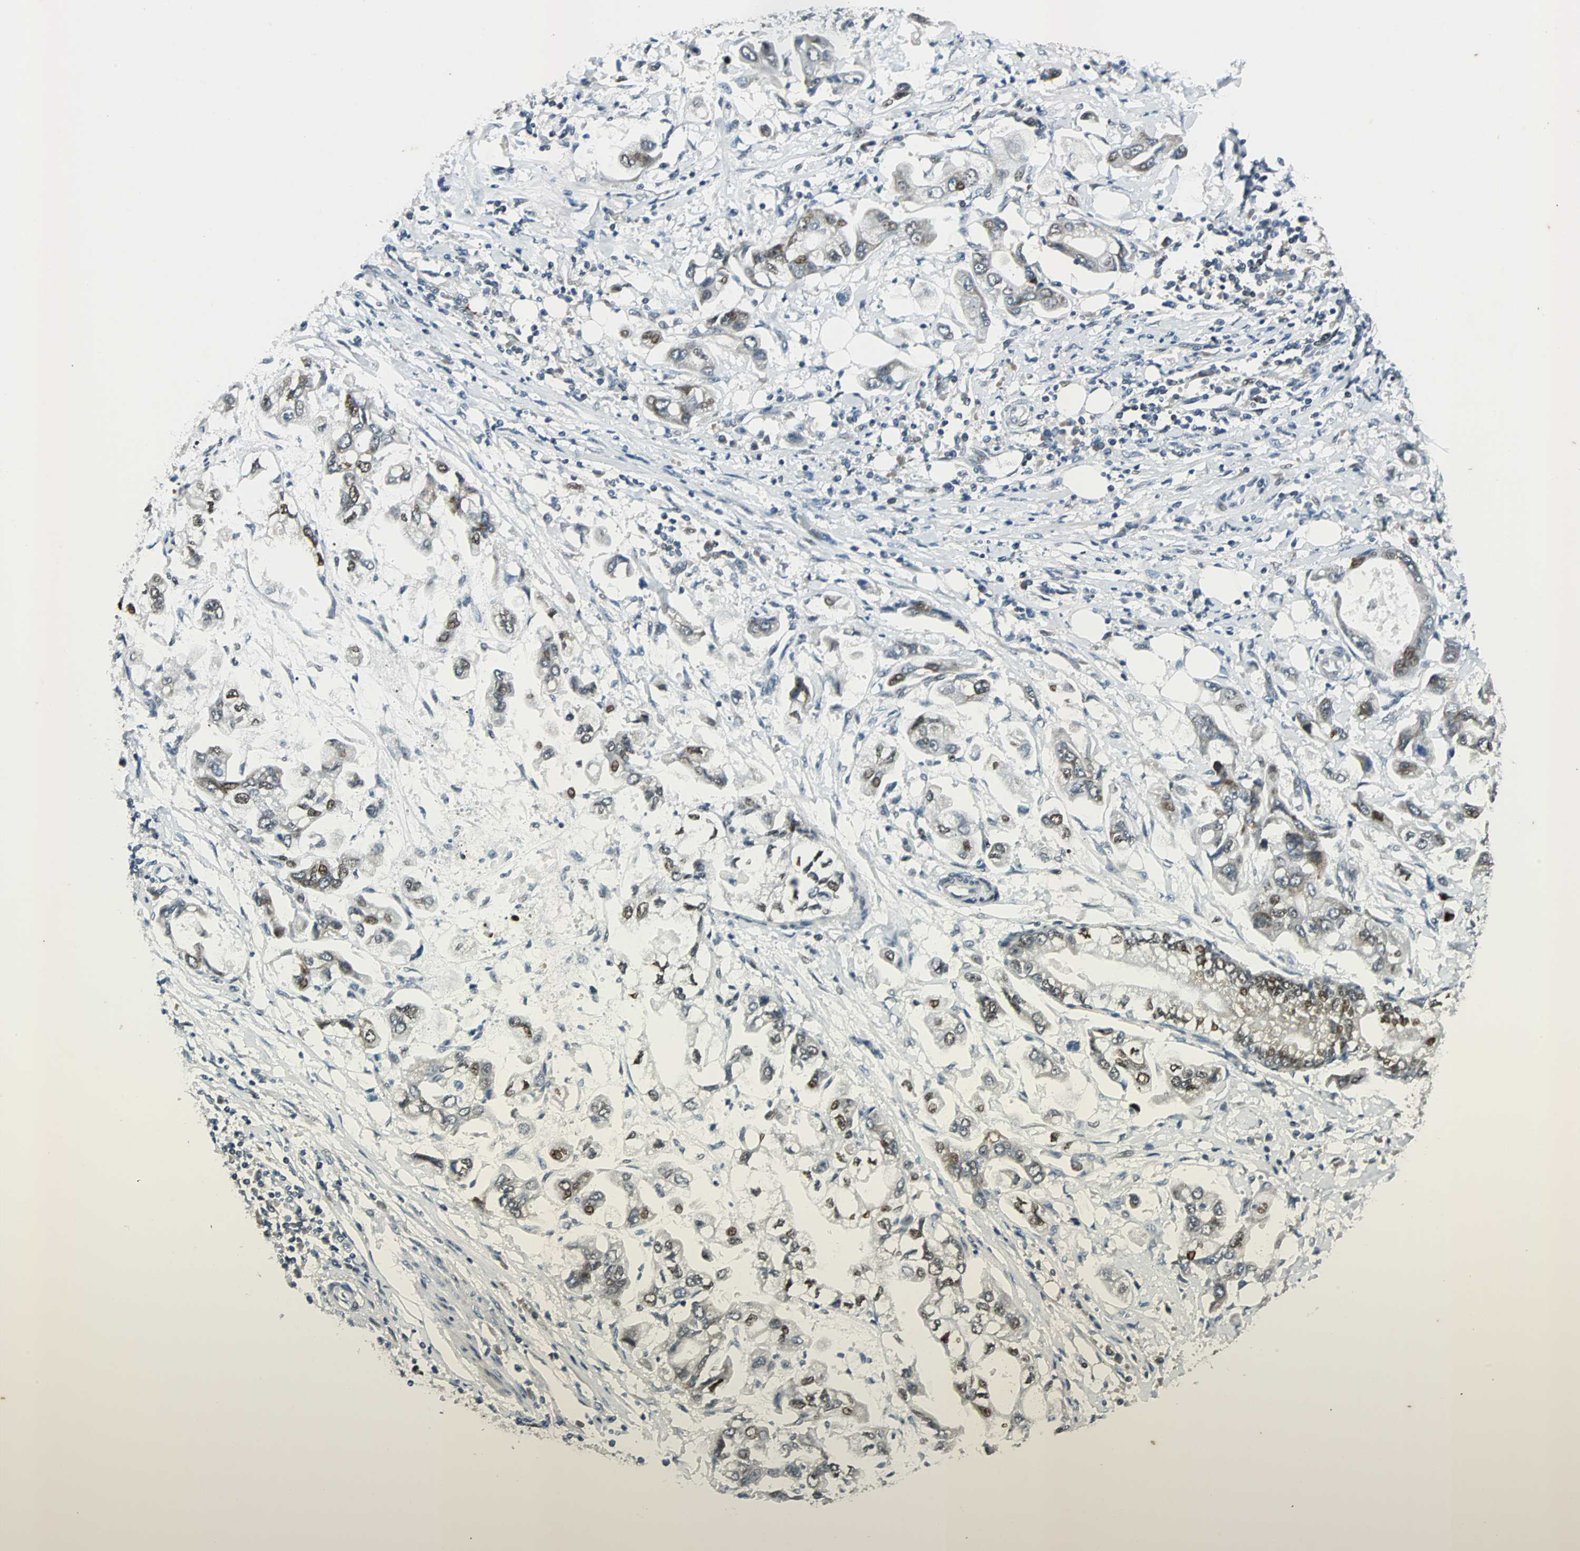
{"staining": {"intensity": "moderate", "quantity": "25%-75%", "location": "nuclear"}, "tissue": "stomach cancer", "cell_type": "Tumor cells", "image_type": "cancer", "snomed": [{"axis": "morphology", "description": "Adenocarcinoma, NOS"}, {"axis": "topography", "description": "Stomach"}], "caption": "Human adenocarcinoma (stomach) stained with a protein marker reveals moderate staining in tumor cells.", "gene": "AJUBA", "patient": {"sex": "male", "age": 62}}